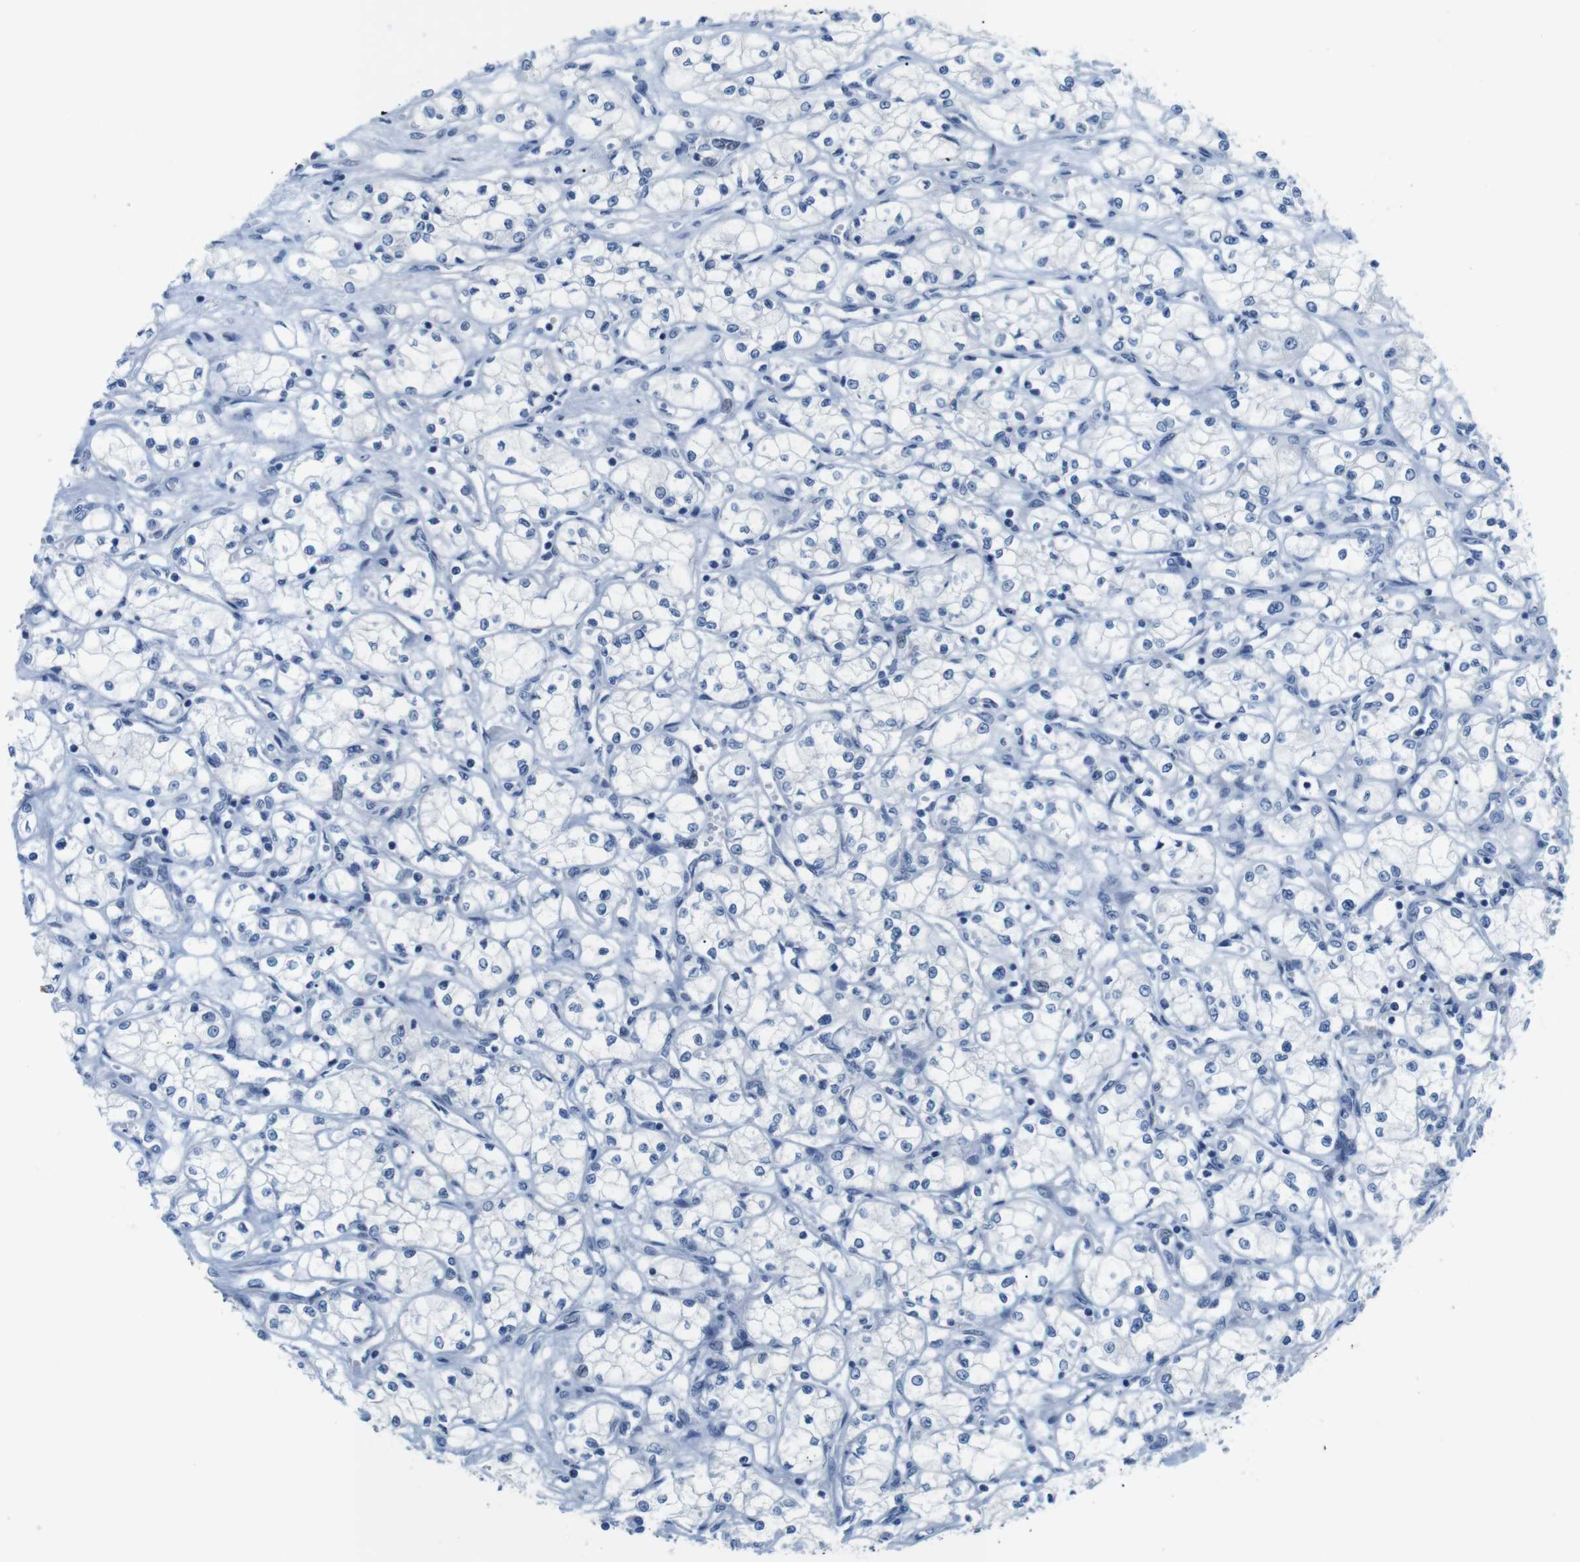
{"staining": {"intensity": "negative", "quantity": "none", "location": "none"}, "tissue": "renal cancer", "cell_type": "Tumor cells", "image_type": "cancer", "snomed": [{"axis": "morphology", "description": "Normal tissue, NOS"}, {"axis": "morphology", "description": "Adenocarcinoma, NOS"}, {"axis": "topography", "description": "Kidney"}], "caption": "The histopathology image displays no significant staining in tumor cells of renal cancer.", "gene": "GOLGA2", "patient": {"sex": "male", "age": 59}}